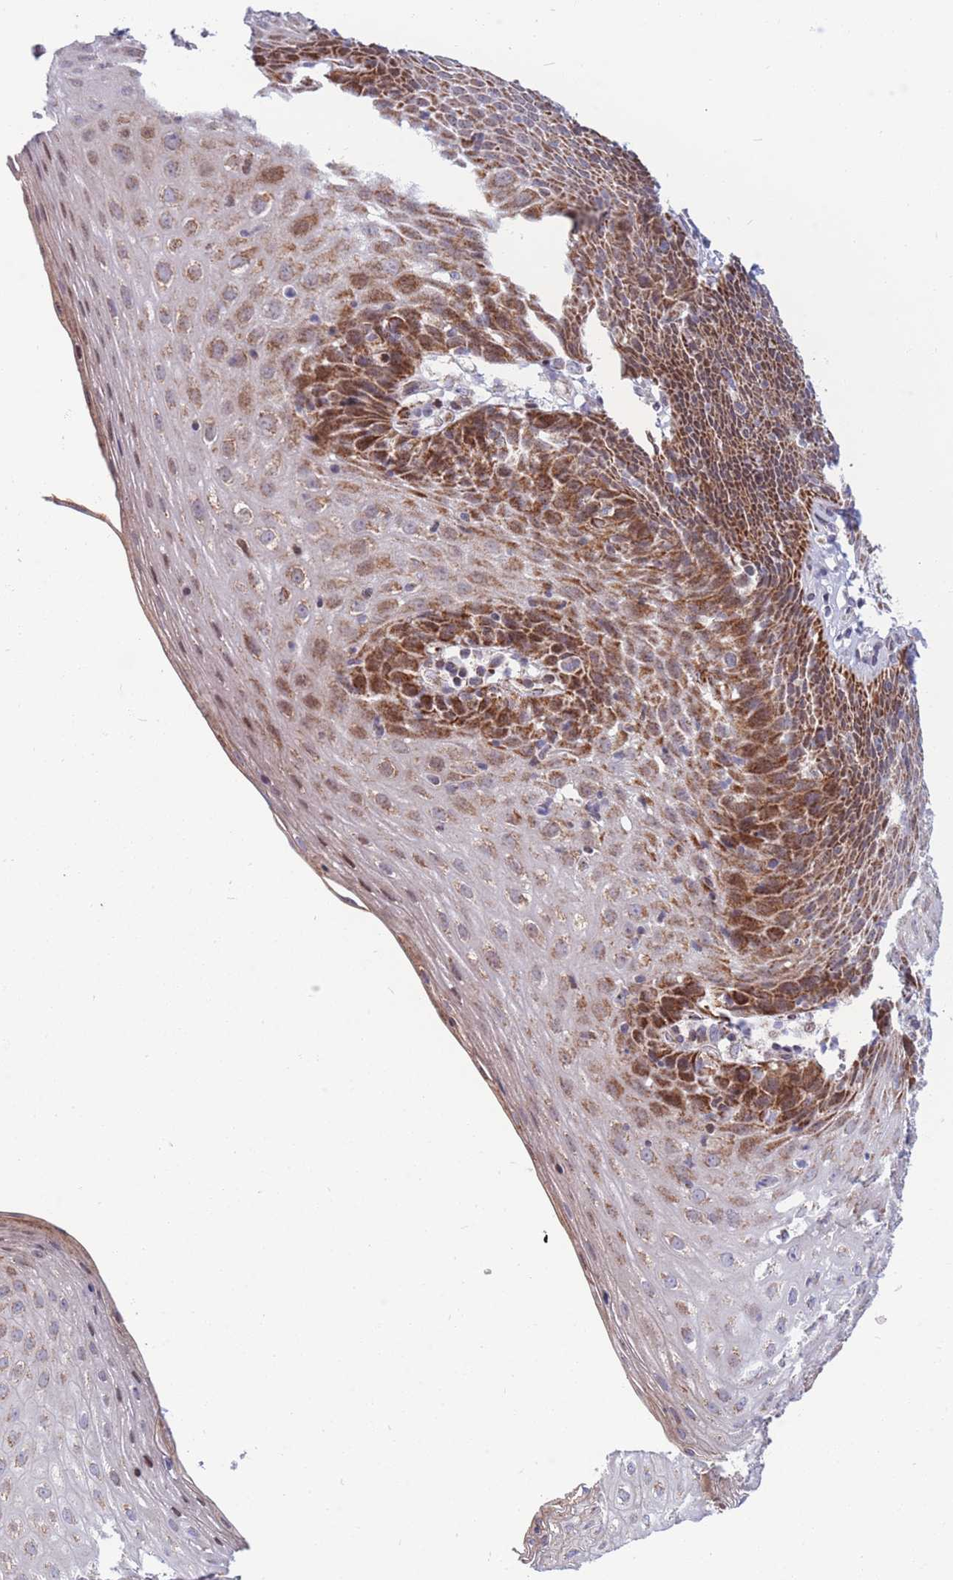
{"staining": {"intensity": "strong", "quantity": ">75%", "location": "cytoplasmic/membranous"}, "tissue": "esophagus", "cell_type": "Squamous epithelial cells", "image_type": "normal", "snomed": [{"axis": "morphology", "description": "Normal tissue, NOS"}, {"axis": "topography", "description": "Esophagus"}], "caption": "Protein expression analysis of normal esophagus shows strong cytoplasmic/membranous staining in about >75% of squamous epithelial cells. Ihc stains the protein in brown and the nuclei are stained blue.", "gene": "HSPE1", "patient": {"sex": "female", "age": 61}}